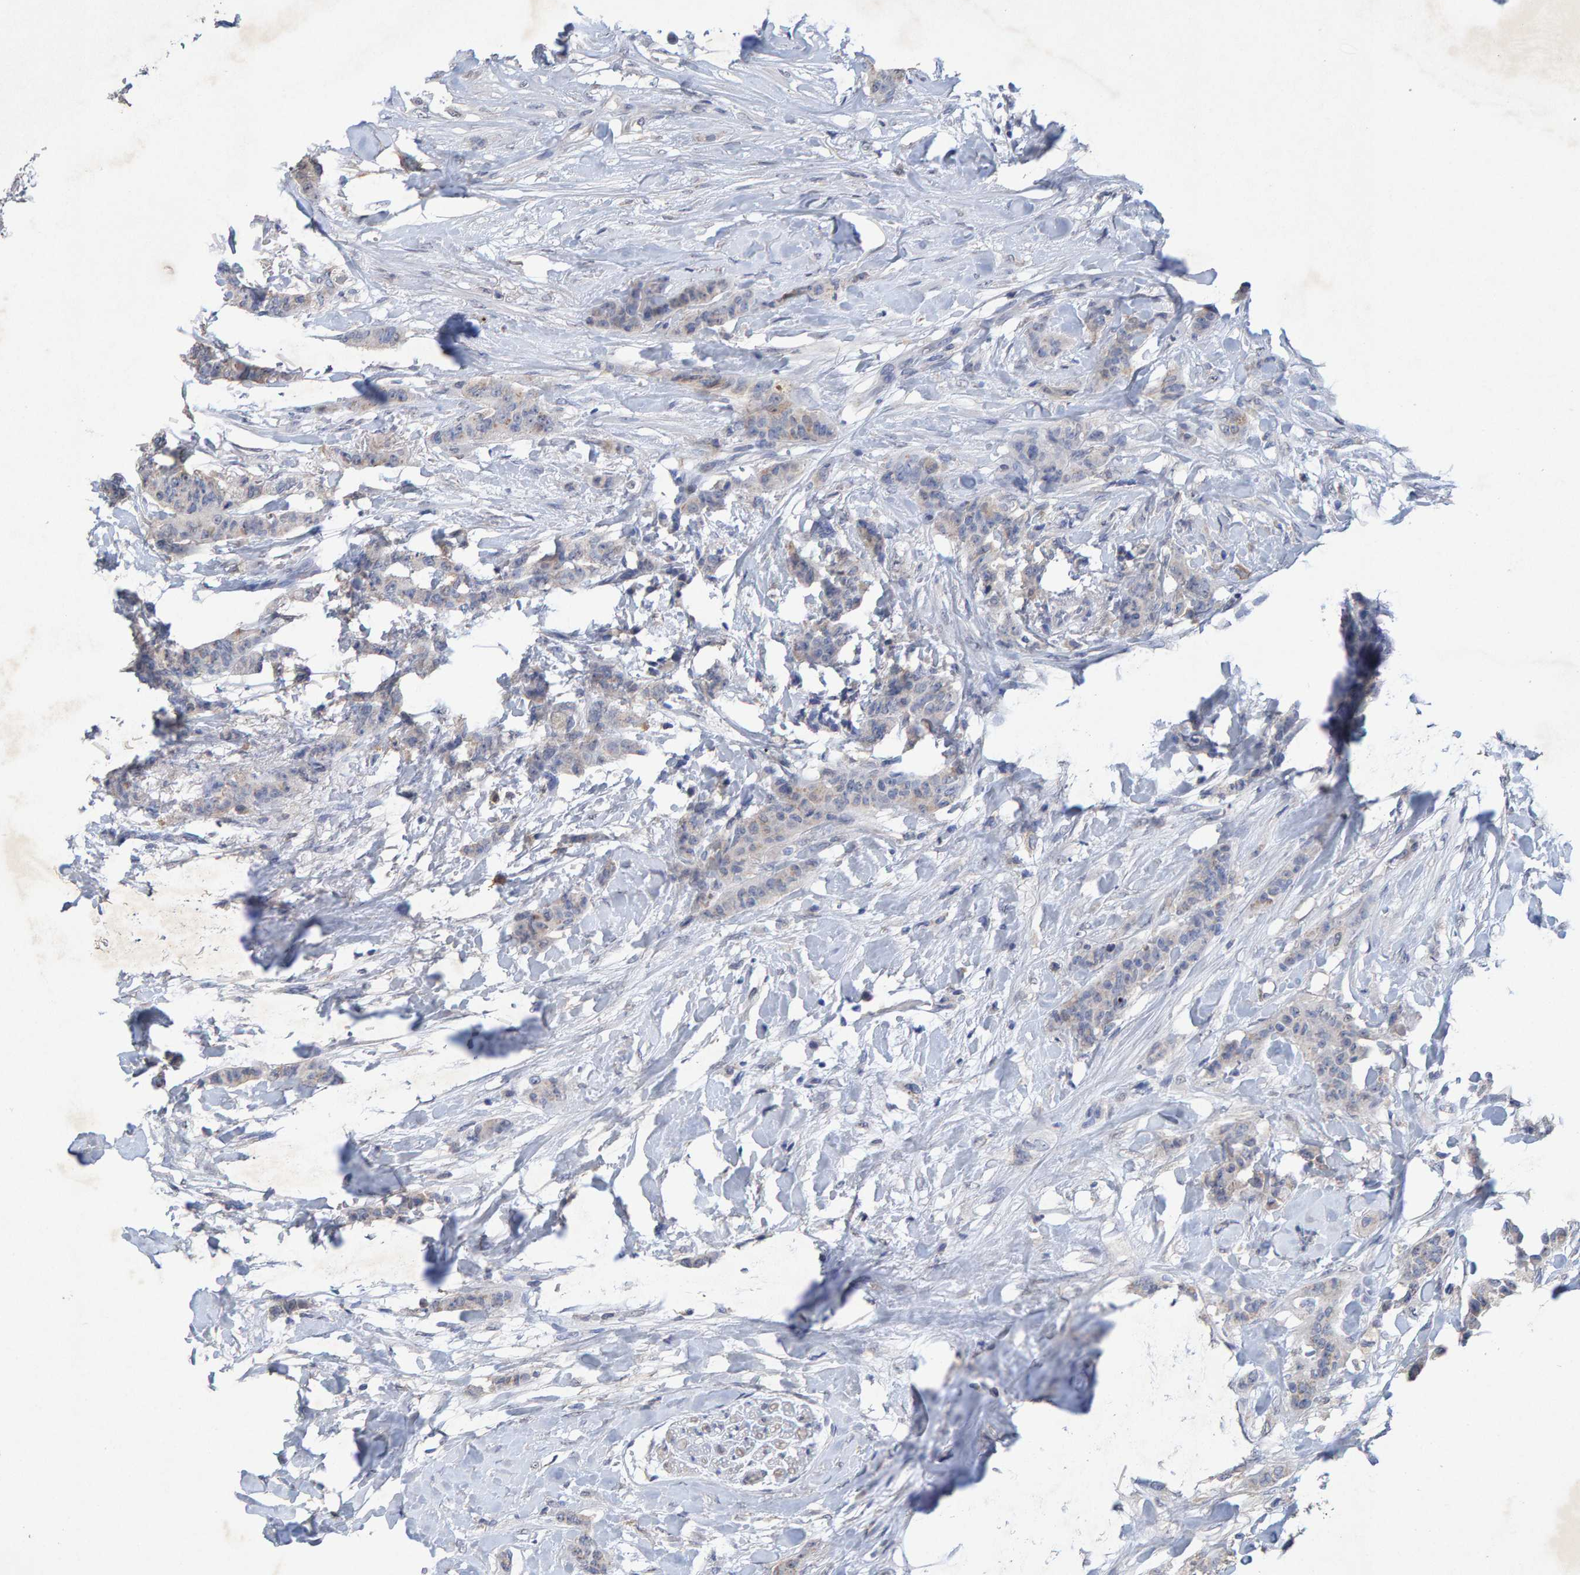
{"staining": {"intensity": "weak", "quantity": "<25%", "location": "cytoplasmic/membranous"}, "tissue": "breast cancer", "cell_type": "Tumor cells", "image_type": "cancer", "snomed": [{"axis": "morphology", "description": "Normal tissue, NOS"}, {"axis": "morphology", "description": "Duct carcinoma"}, {"axis": "topography", "description": "Breast"}], "caption": "A high-resolution image shows IHC staining of breast cancer, which exhibits no significant staining in tumor cells.", "gene": "CTH", "patient": {"sex": "female", "age": 40}}